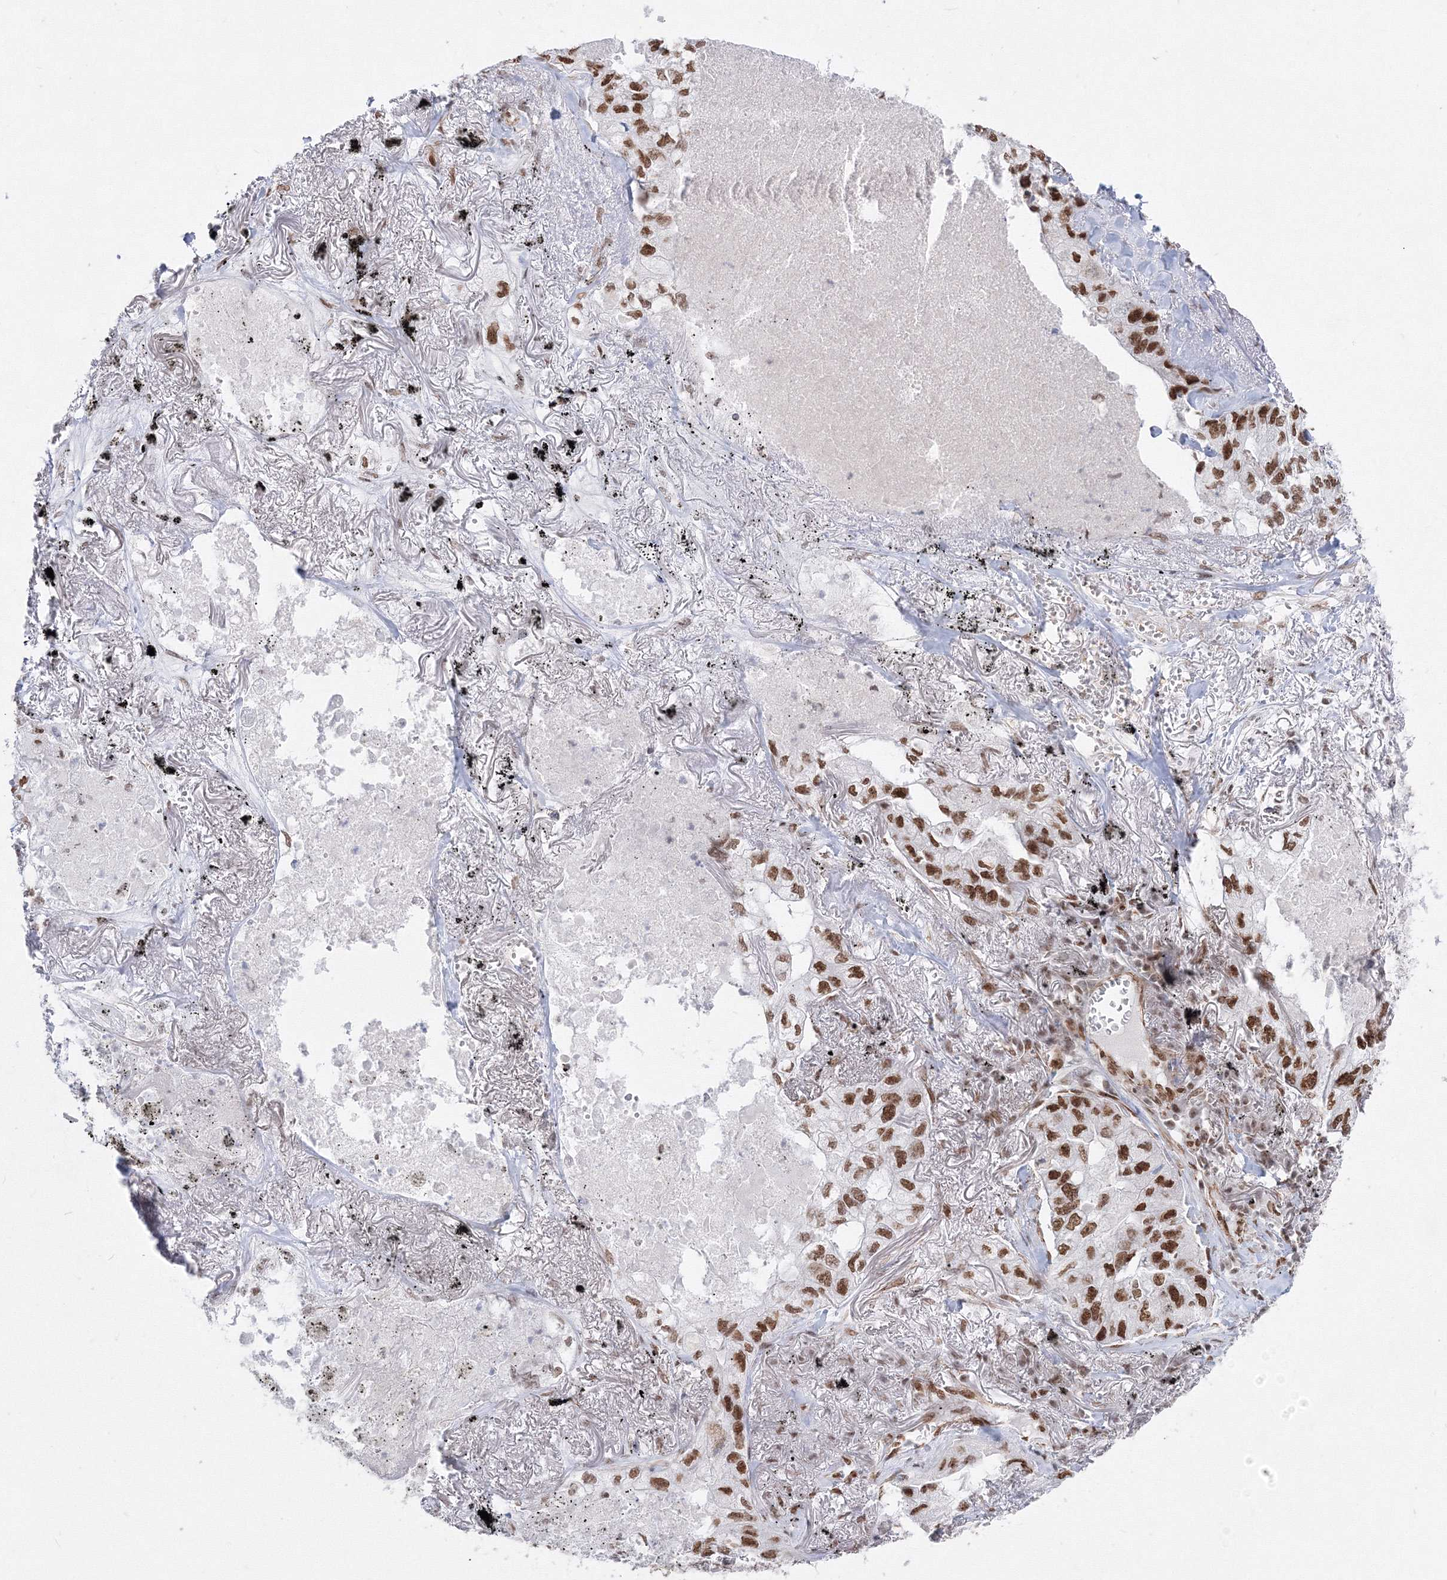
{"staining": {"intensity": "moderate", "quantity": ">75%", "location": "nuclear"}, "tissue": "lung cancer", "cell_type": "Tumor cells", "image_type": "cancer", "snomed": [{"axis": "morphology", "description": "Adenocarcinoma, NOS"}, {"axis": "topography", "description": "Lung"}], "caption": "Immunohistochemical staining of lung cancer shows medium levels of moderate nuclear expression in approximately >75% of tumor cells. Using DAB (3,3'-diaminobenzidine) (brown) and hematoxylin (blue) stains, captured at high magnification using brightfield microscopy.", "gene": "ZNF638", "patient": {"sex": "male", "age": 65}}